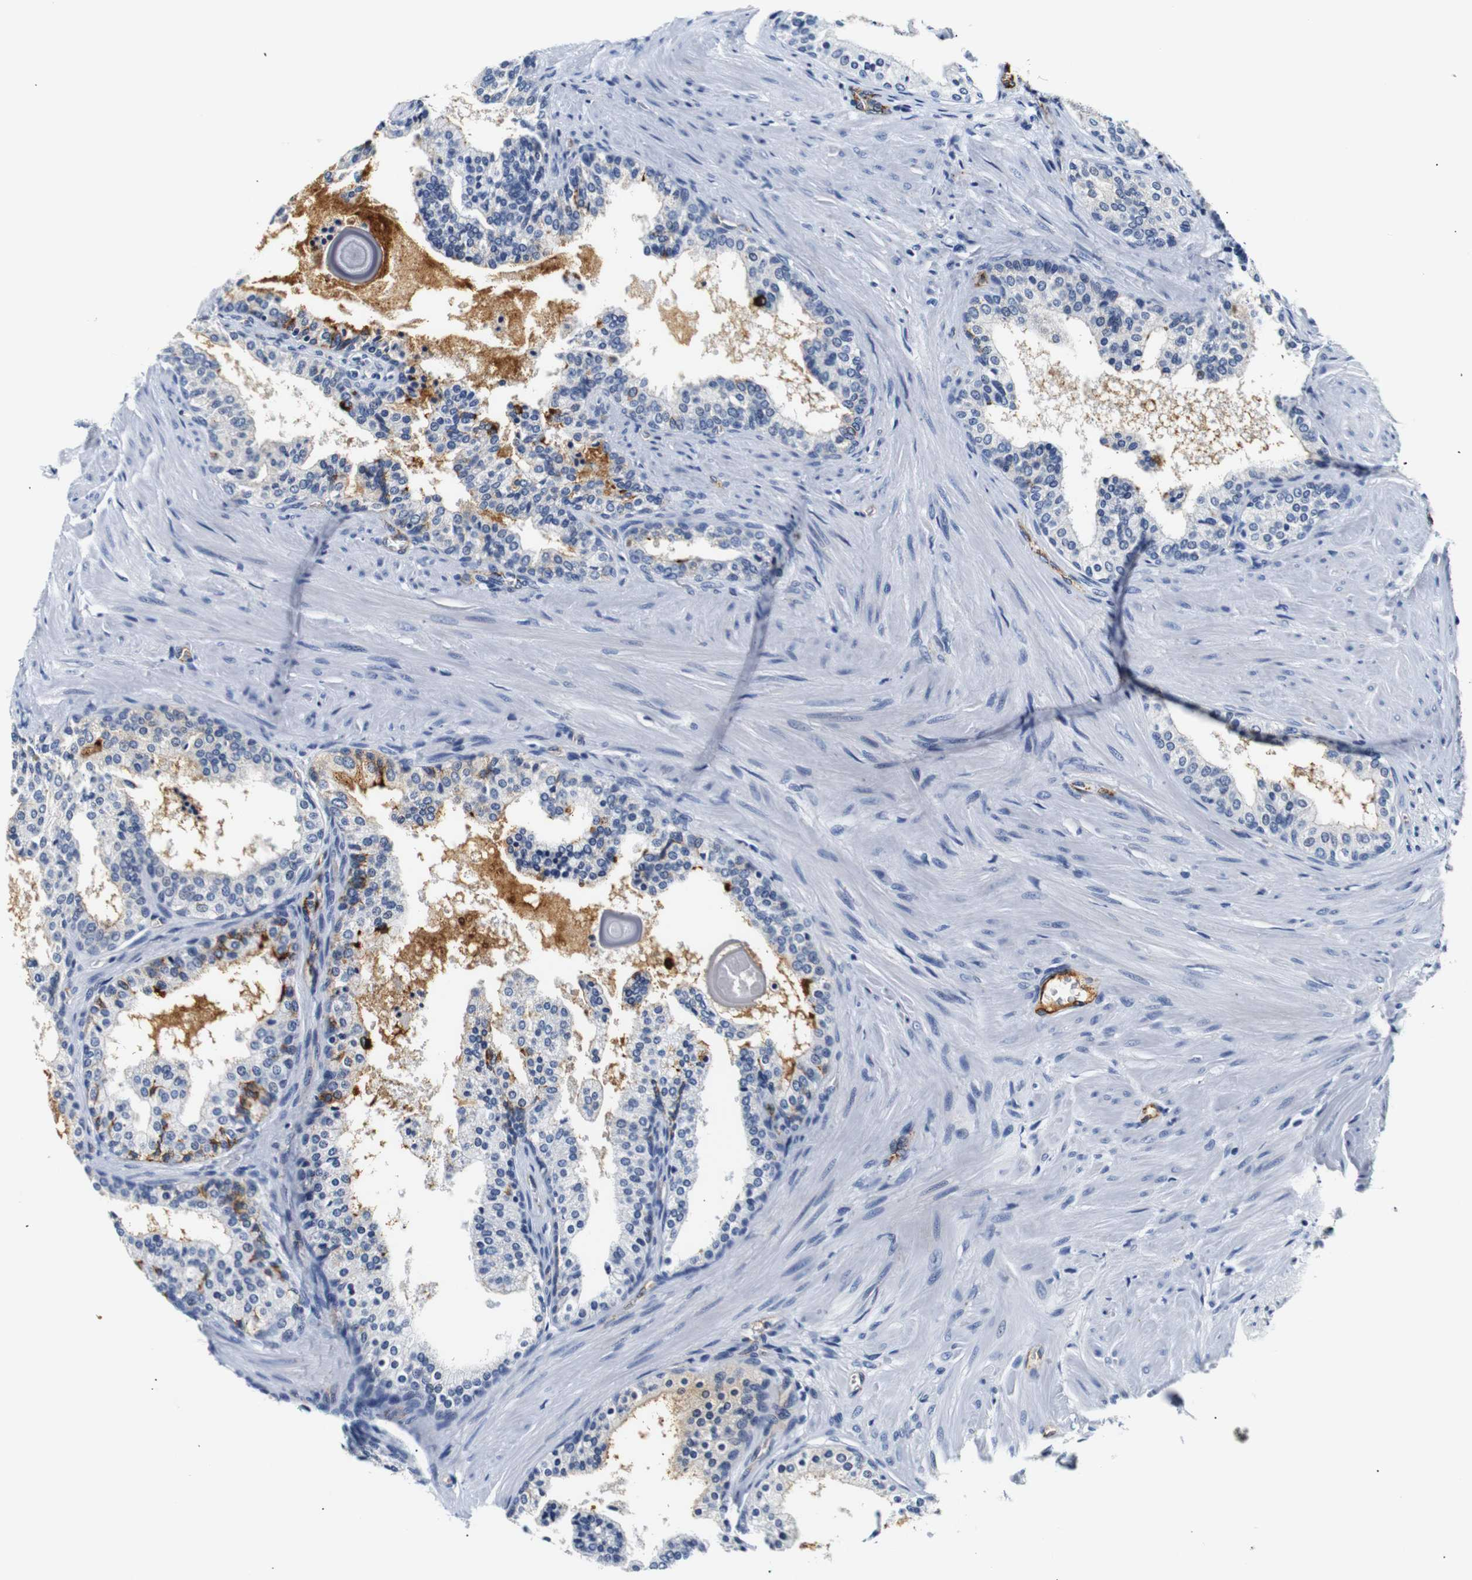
{"staining": {"intensity": "negative", "quantity": "none", "location": "none"}, "tissue": "prostate cancer", "cell_type": "Tumor cells", "image_type": "cancer", "snomed": [{"axis": "morphology", "description": "Adenocarcinoma, Low grade"}, {"axis": "topography", "description": "Prostate"}], "caption": "There is no significant staining in tumor cells of prostate adenocarcinoma (low-grade).", "gene": "MUC4", "patient": {"sex": "male", "age": 60}}